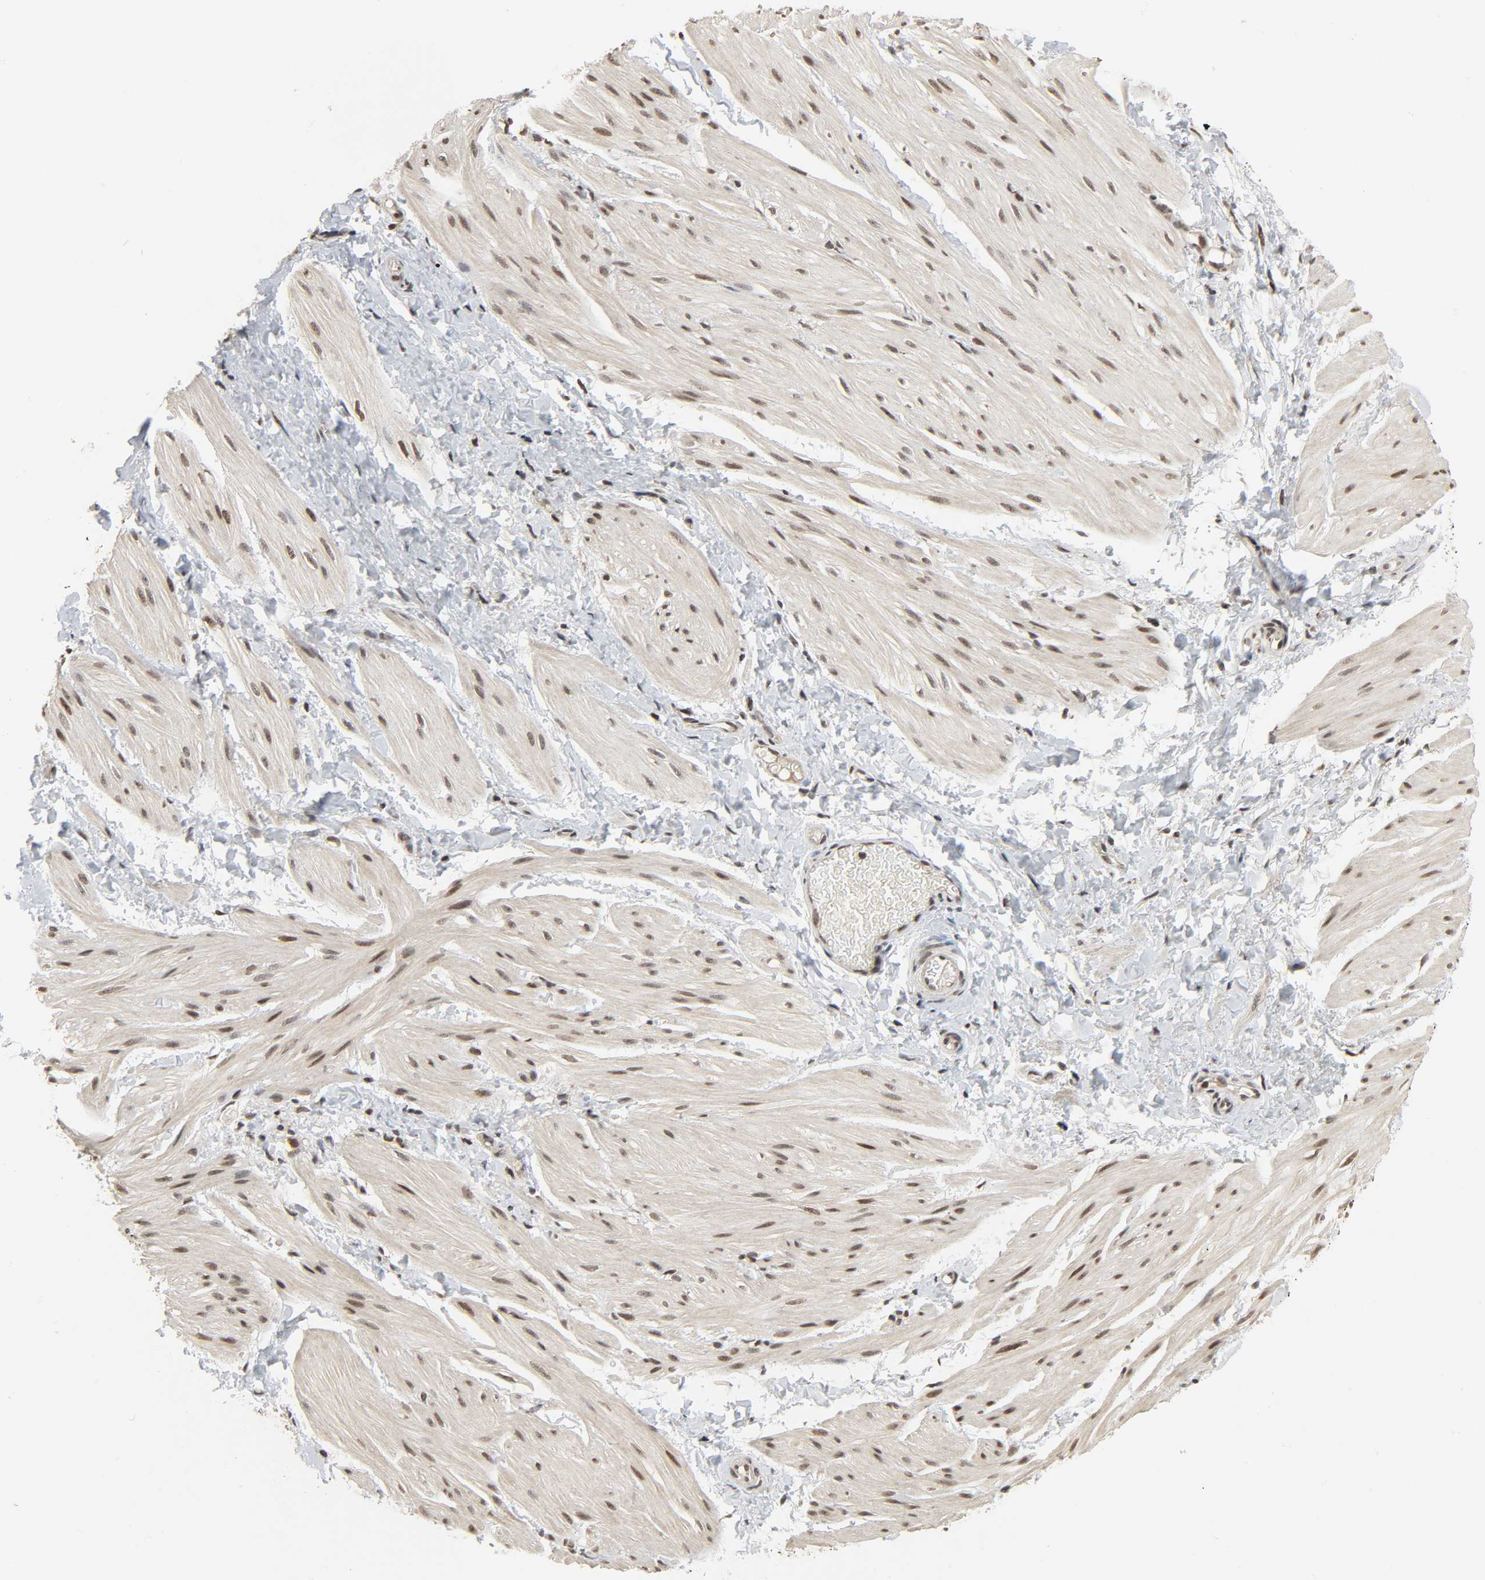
{"staining": {"intensity": "weak", "quantity": ">75%", "location": "nuclear"}, "tissue": "smooth muscle", "cell_type": "Smooth muscle cells", "image_type": "normal", "snomed": [{"axis": "morphology", "description": "Normal tissue, NOS"}, {"axis": "topography", "description": "Smooth muscle"}], "caption": "Protein expression analysis of unremarkable human smooth muscle reveals weak nuclear expression in about >75% of smooth muscle cells. (DAB (3,3'-diaminobenzidine) IHC, brown staining for protein, blue staining for nuclei).", "gene": "XRCC1", "patient": {"sex": "male", "age": 16}}